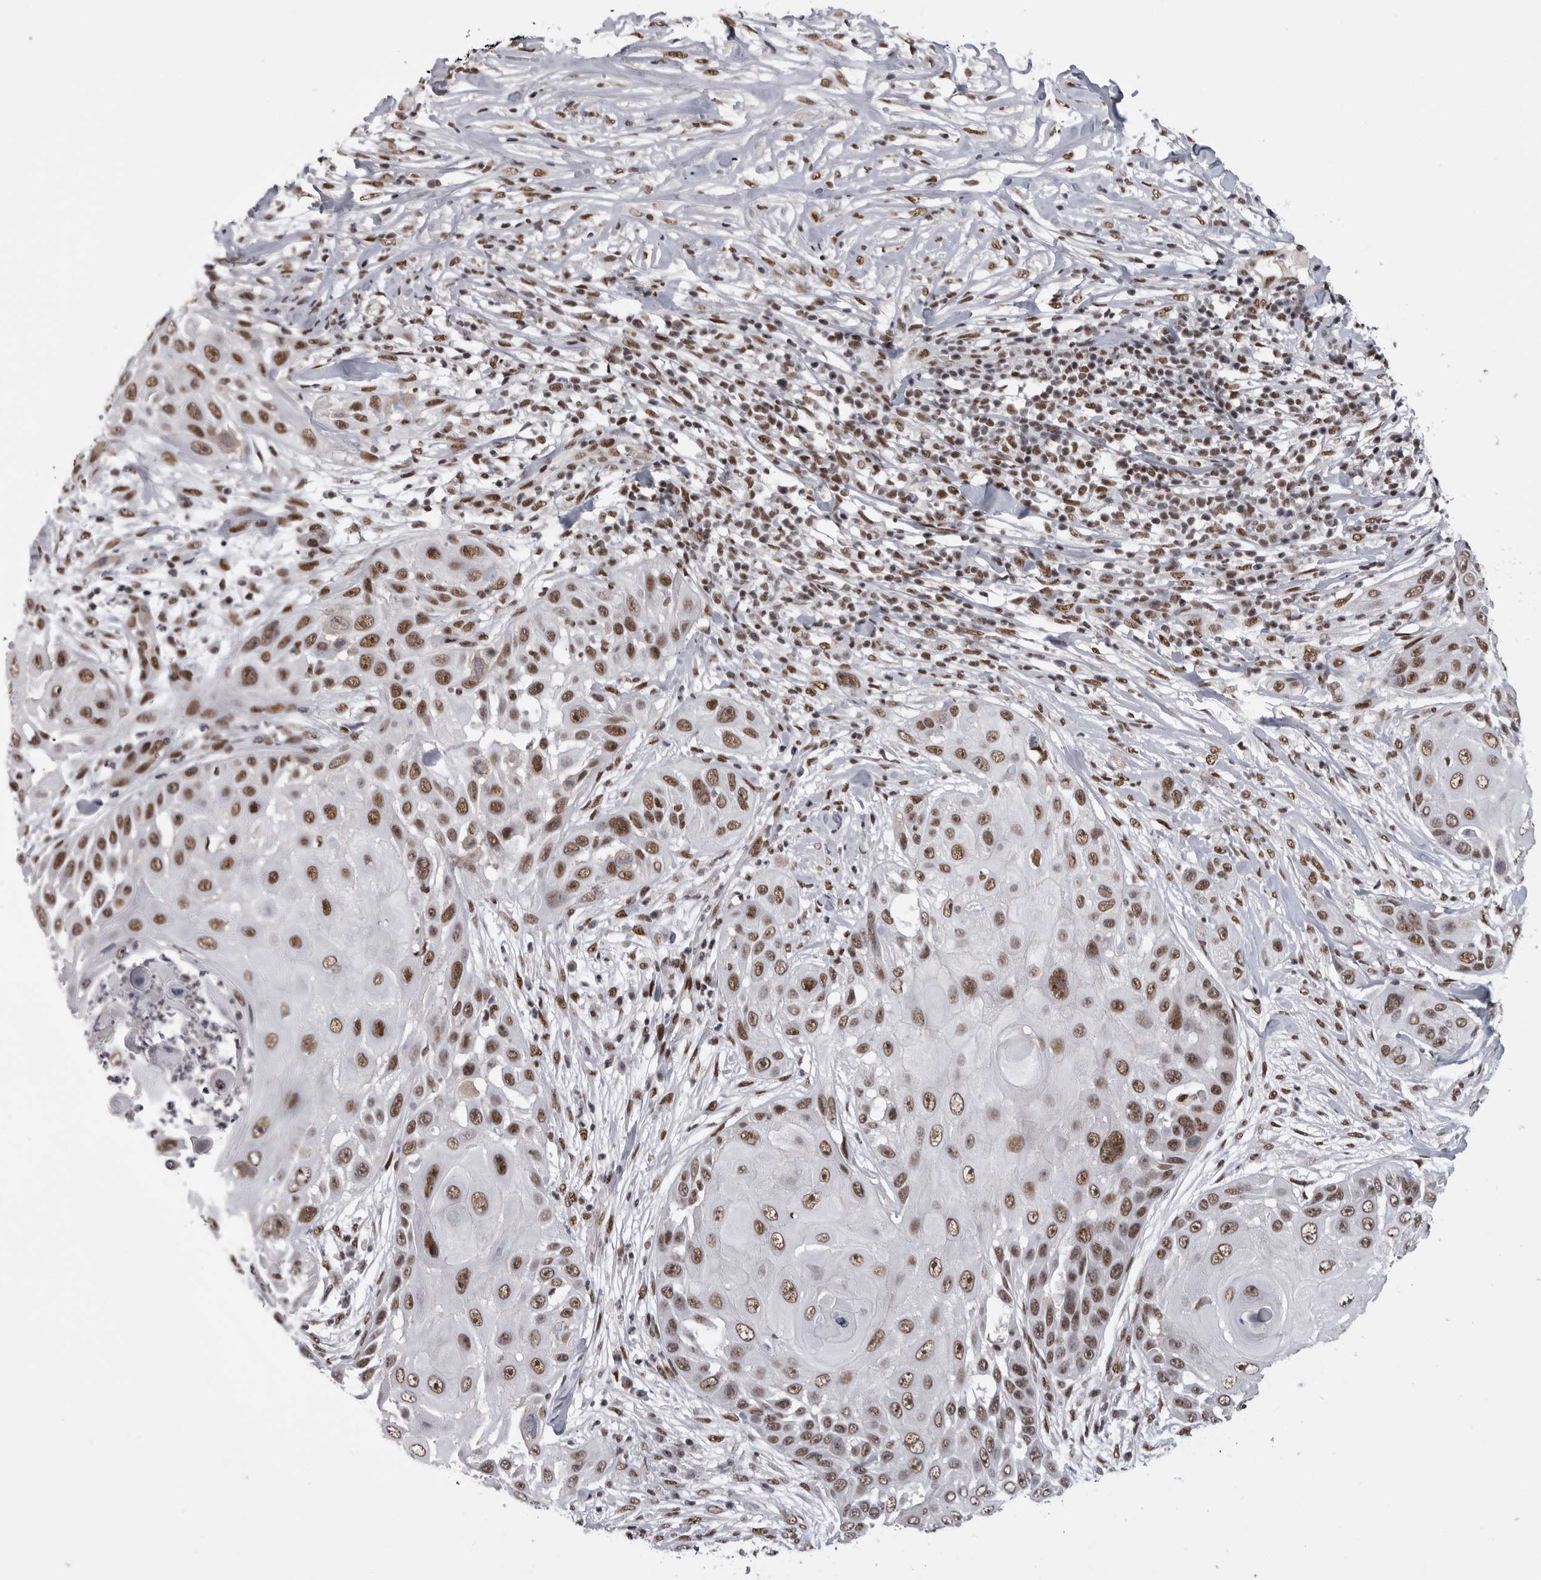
{"staining": {"intensity": "moderate", "quantity": ">75%", "location": "nuclear"}, "tissue": "skin cancer", "cell_type": "Tumor cells", "image_type": "cancer", "snomed": [{"axis": "morphology", "description": "Squamous cell carcinoma, NOS"}, {"axis": "topography", "description": "Skin"}], "caption": "Immunohistochemical staining of human skin squamous cell carcinoma shows medium levels of moderate nuclear protein staining in about >75% of tumor cells. (DAB IHC, brown staining for protein, blue staining for nuclei).", "gene": "PPP1R8", "patient": {"sex": "female", "age": 44}}